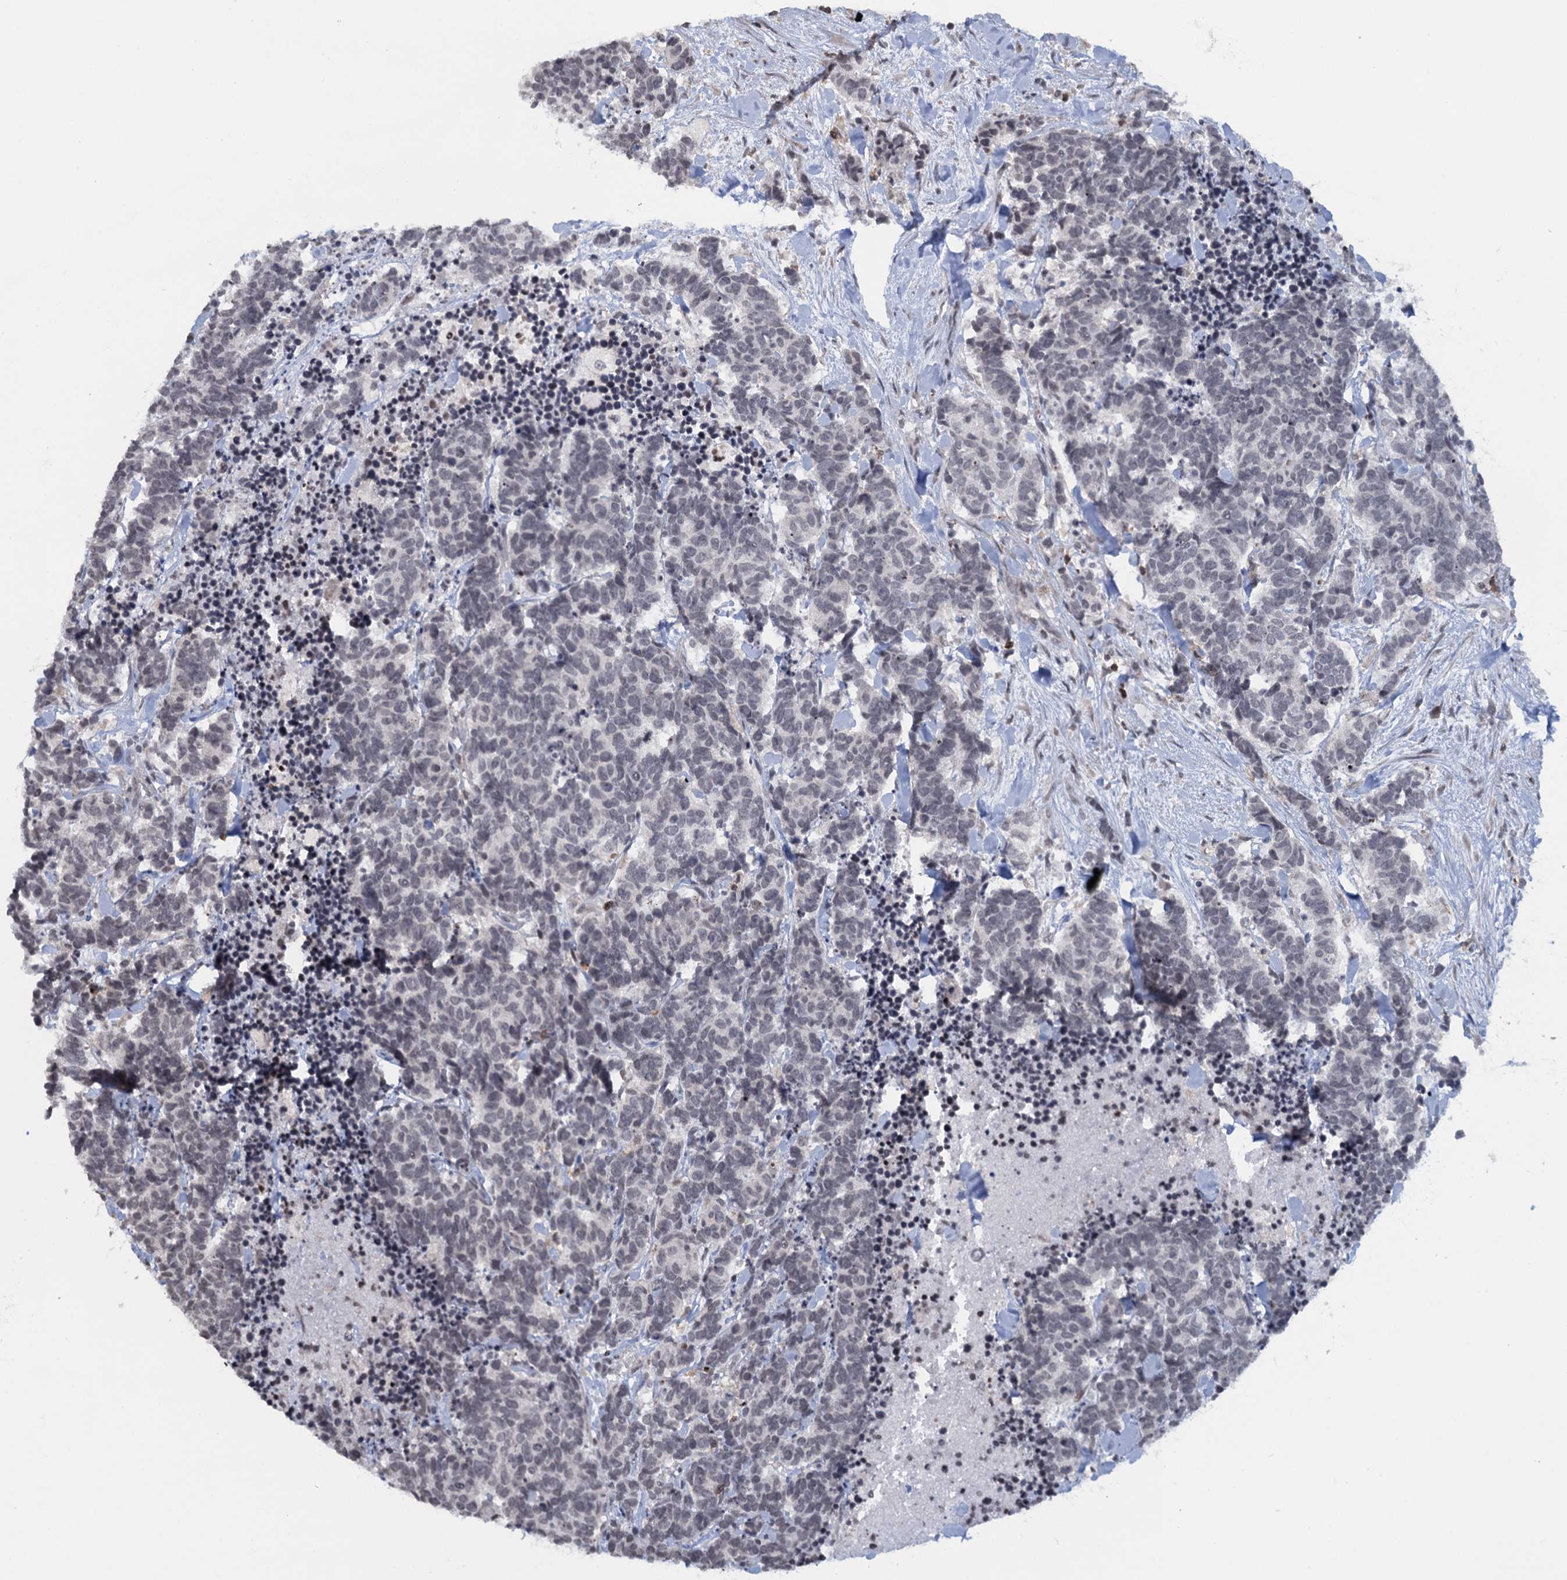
{"staining": {"intensity": "negative", "quantity": "none", "location": "none"}, "tissue": "carcinoid", "cell_type": "Tumor cells", "image_type": "cancer", "snomed": [{"axis": "morphology", "description": "Carcinoma, NOS"}, {"axis": "morphology", "description": "Carcinoid, malignant, NOS"}, {"axis": "topography", "description": "Prostate"}], "caption": "Tumor cells show no significant protein staining in carcinoid. (Brightfield microscopy of DAB (3,3'-diaminobenzidine) immunohistochemistry (IHC) at high magnification).", "gene": "FYB1", "patient": {"sex": "male", "age": 57}}